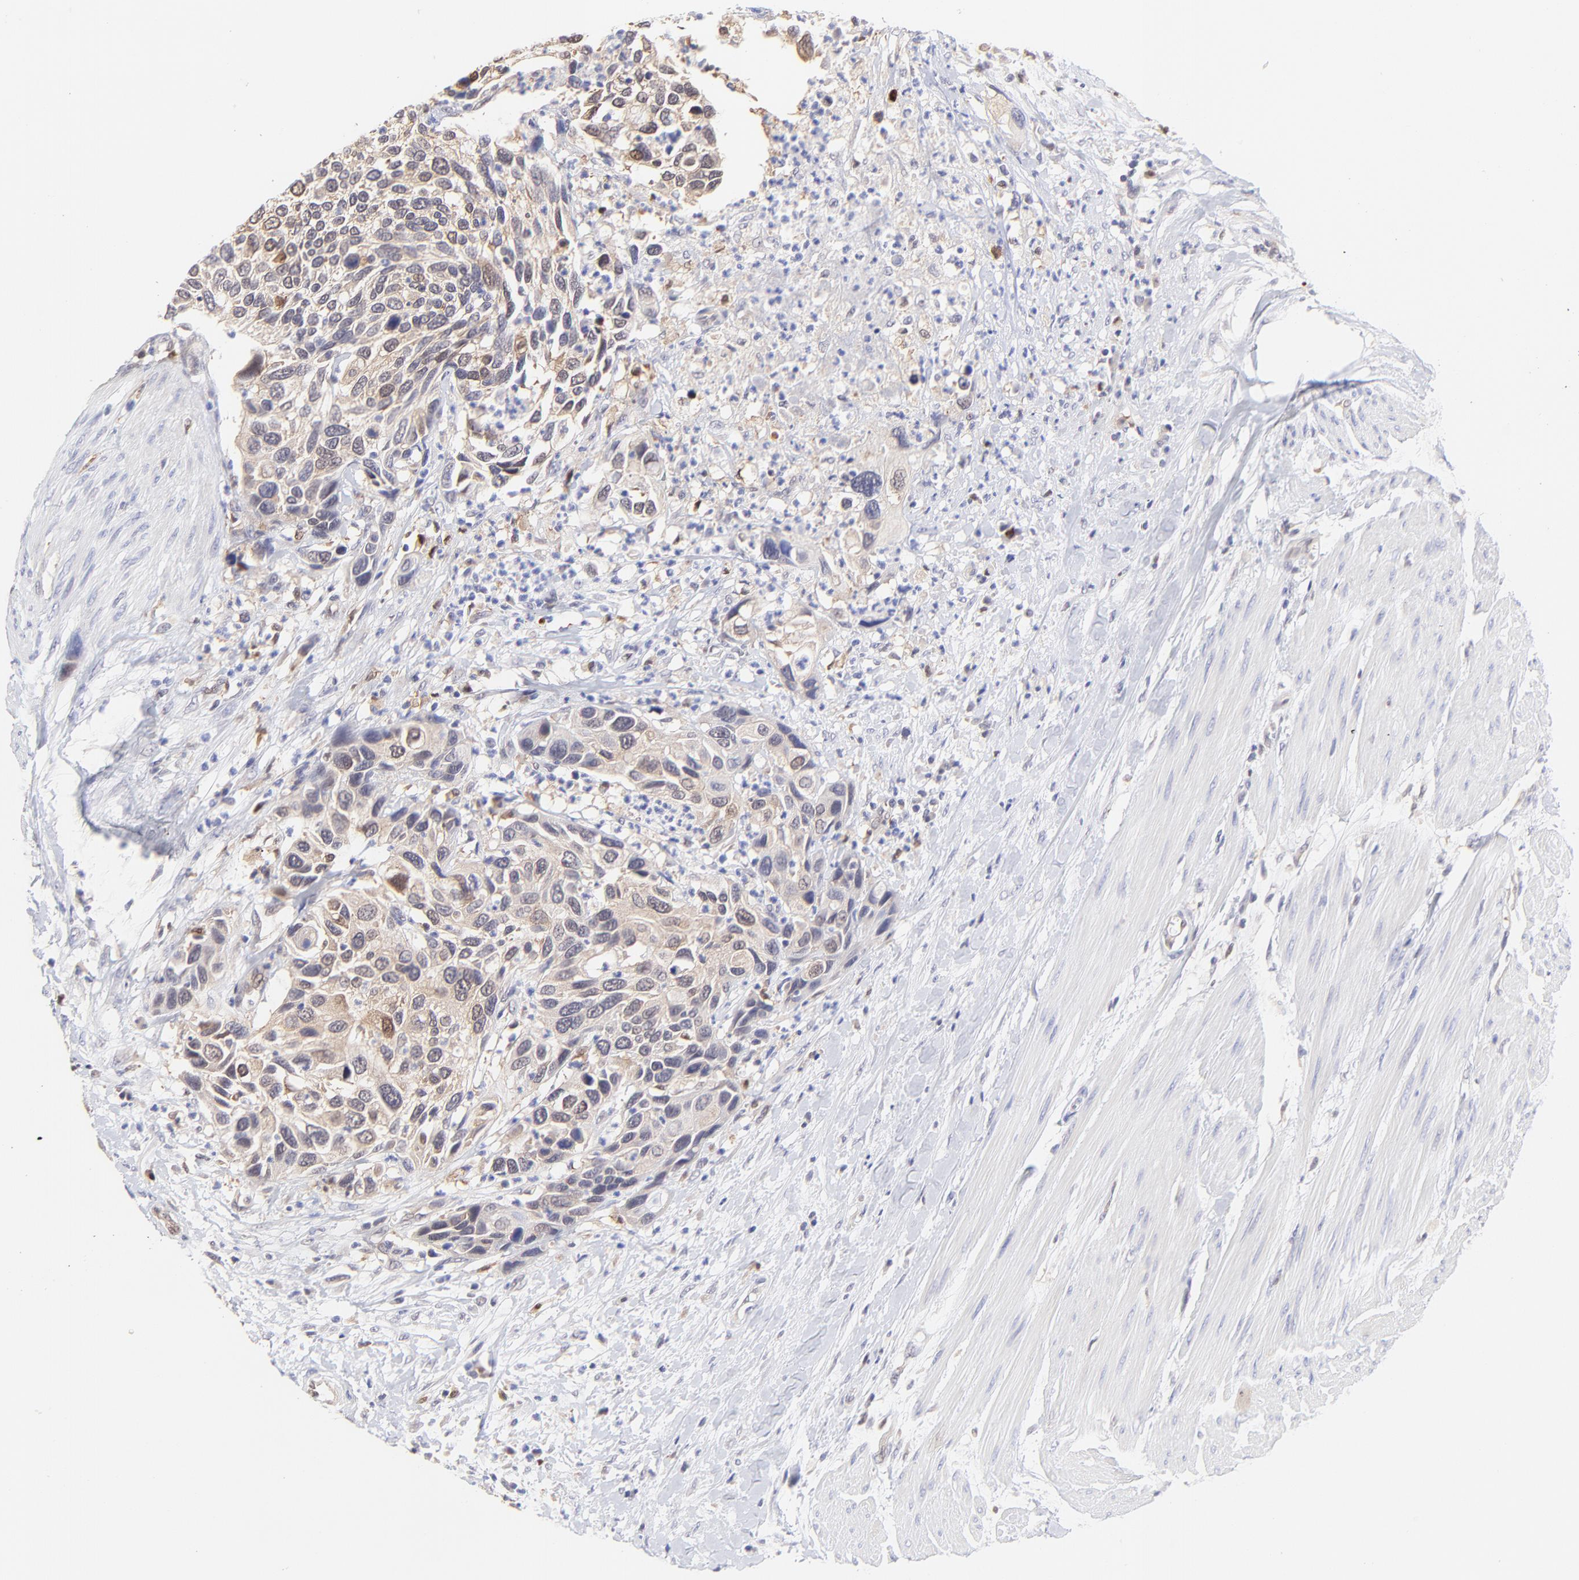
{"staining": {"intensity": "weak", "quantity": "<25%", "location": "cytoplasmic/membranous,nuclear"}, "tissue": "urothelial cancer", "cell_type": "Tumor cells", "image_type": "cancer", "snomed": [{"axis": "morphology", "description": "Urothelial carcinoma, High grade"}, {"axis": "topography", "description": "Urinary bladder"}], "caption": "The immunohistochemistry photomicrograph has no significant expression in tumor cells of urothelial carcinoma (high-grade) tissue.", "gene": "HYAL1", "patient": {"sex": "male", "age": 66}}